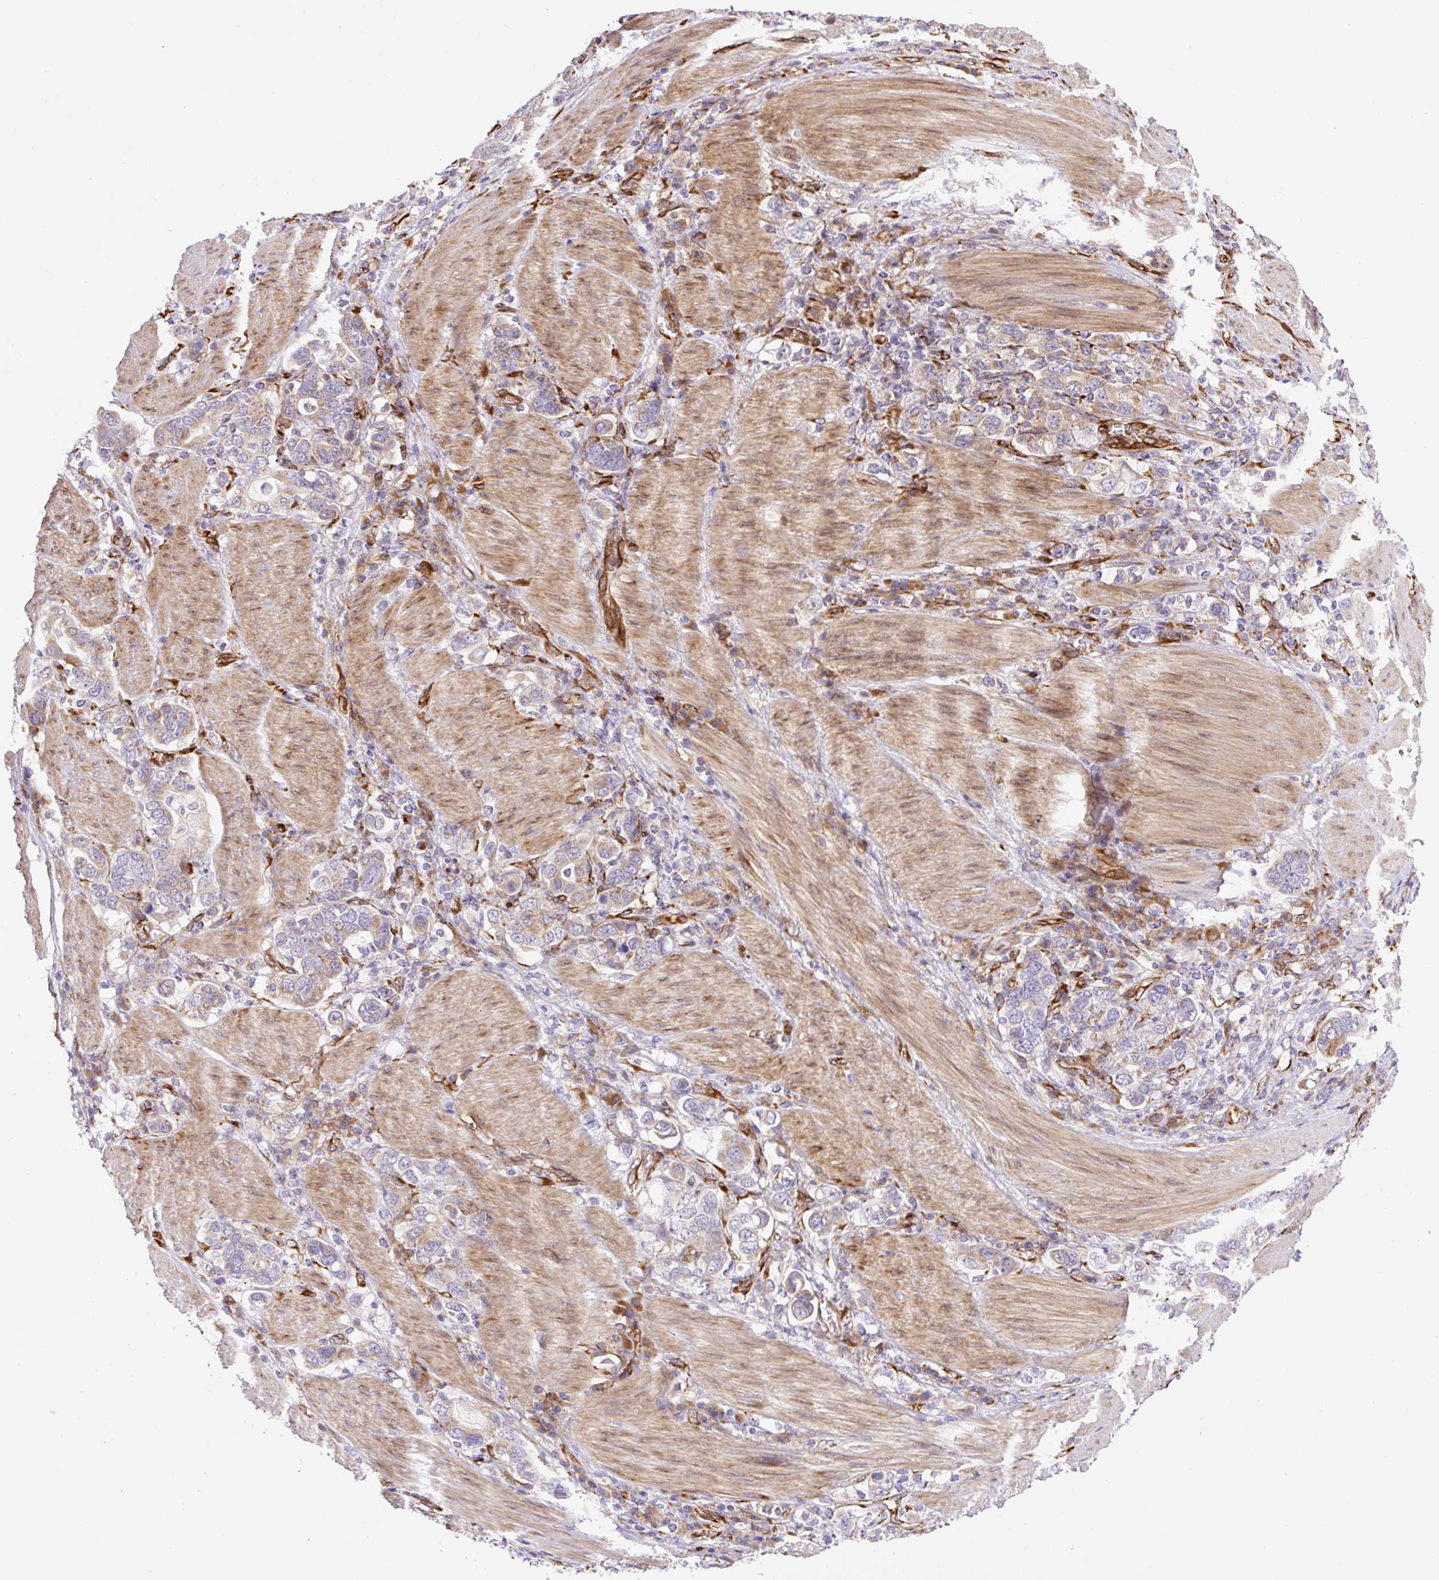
{"staining": {"intensity": "weak", "quantity": "25%-75%", "location": "cytoplasmic/membranous"}, "tissue": "stomach cancer", "cell_type": "Tumor cells", "image_type": "cancer", "snomed": [{"axis": "morphology", "description": "Adenocarcinoma, NOS"}, {"axis": "topography", "description": "Stomach, upper"}, {"axis": "topography", "description": "Stomach"}], "caption": "Protein expression analysis of human adenocarcinoma (stomach) reveals weak cytoplasmic/membranous staining in approximately 25%-75% of tumor cells. The protein is shown in brown color, while the nuclei are stained blue.", "gene": "RAB30", "patient": {"sex": "male", "age": 62}}